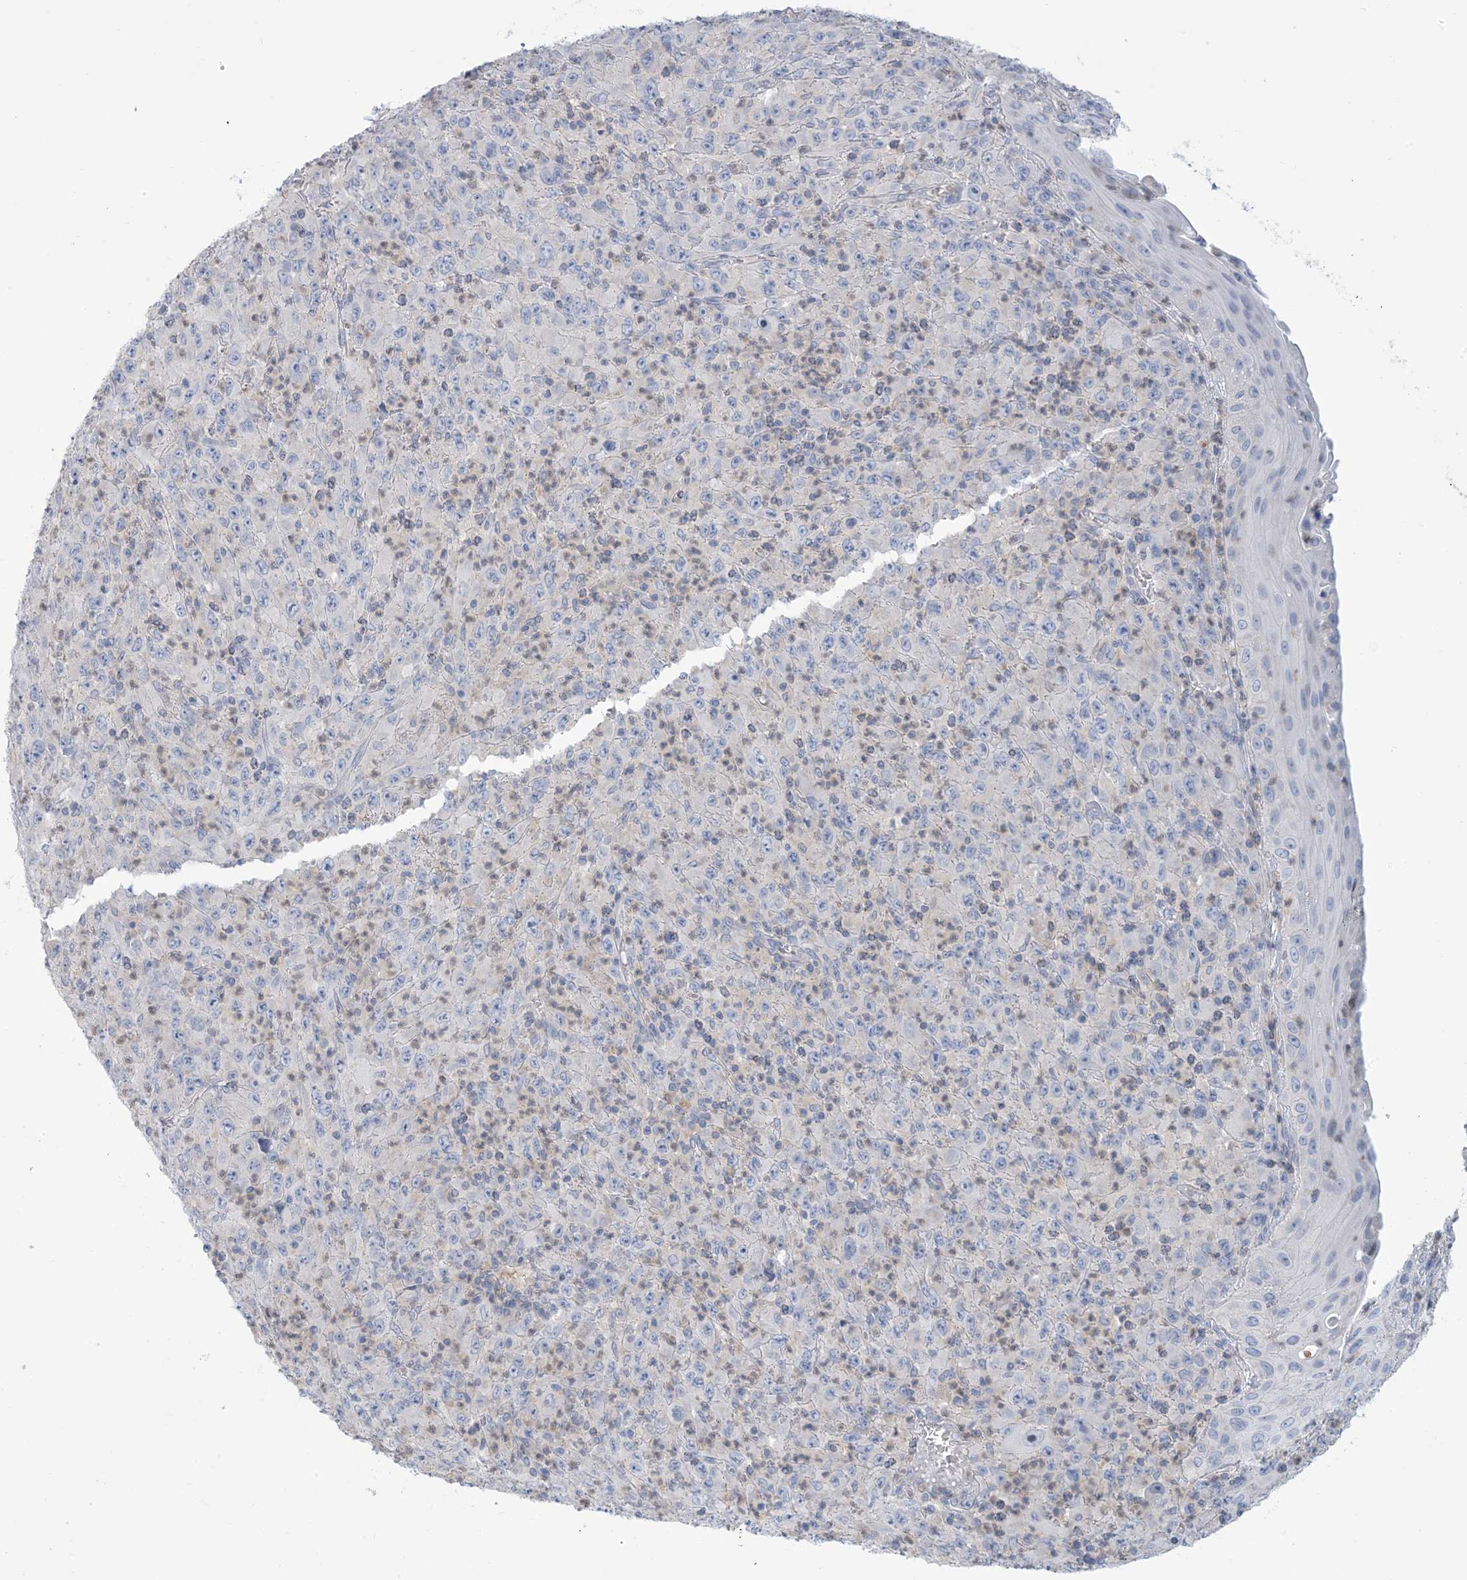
{"staining": {"intensity": "negative", "quantity": "none", "location": "none"}, "tissue": "melanoma", "cell_type": "Tumor cells", "image_type": "cancer", "snomed": [{"axis": "morphology", "description": "Malignant melanoma, Metastatic site"}, {"axis": "topography", "description": "Skin"}], "caption": "Immunohistochemistry (IHC) image of neoplastic tissue: human malignant melanoma (metastatic site) stained with DAB reveals no significant protein positivity in tumor cells.", "gene": "MTHFD2L", "patient": {"sex": "female", "age": 56}}